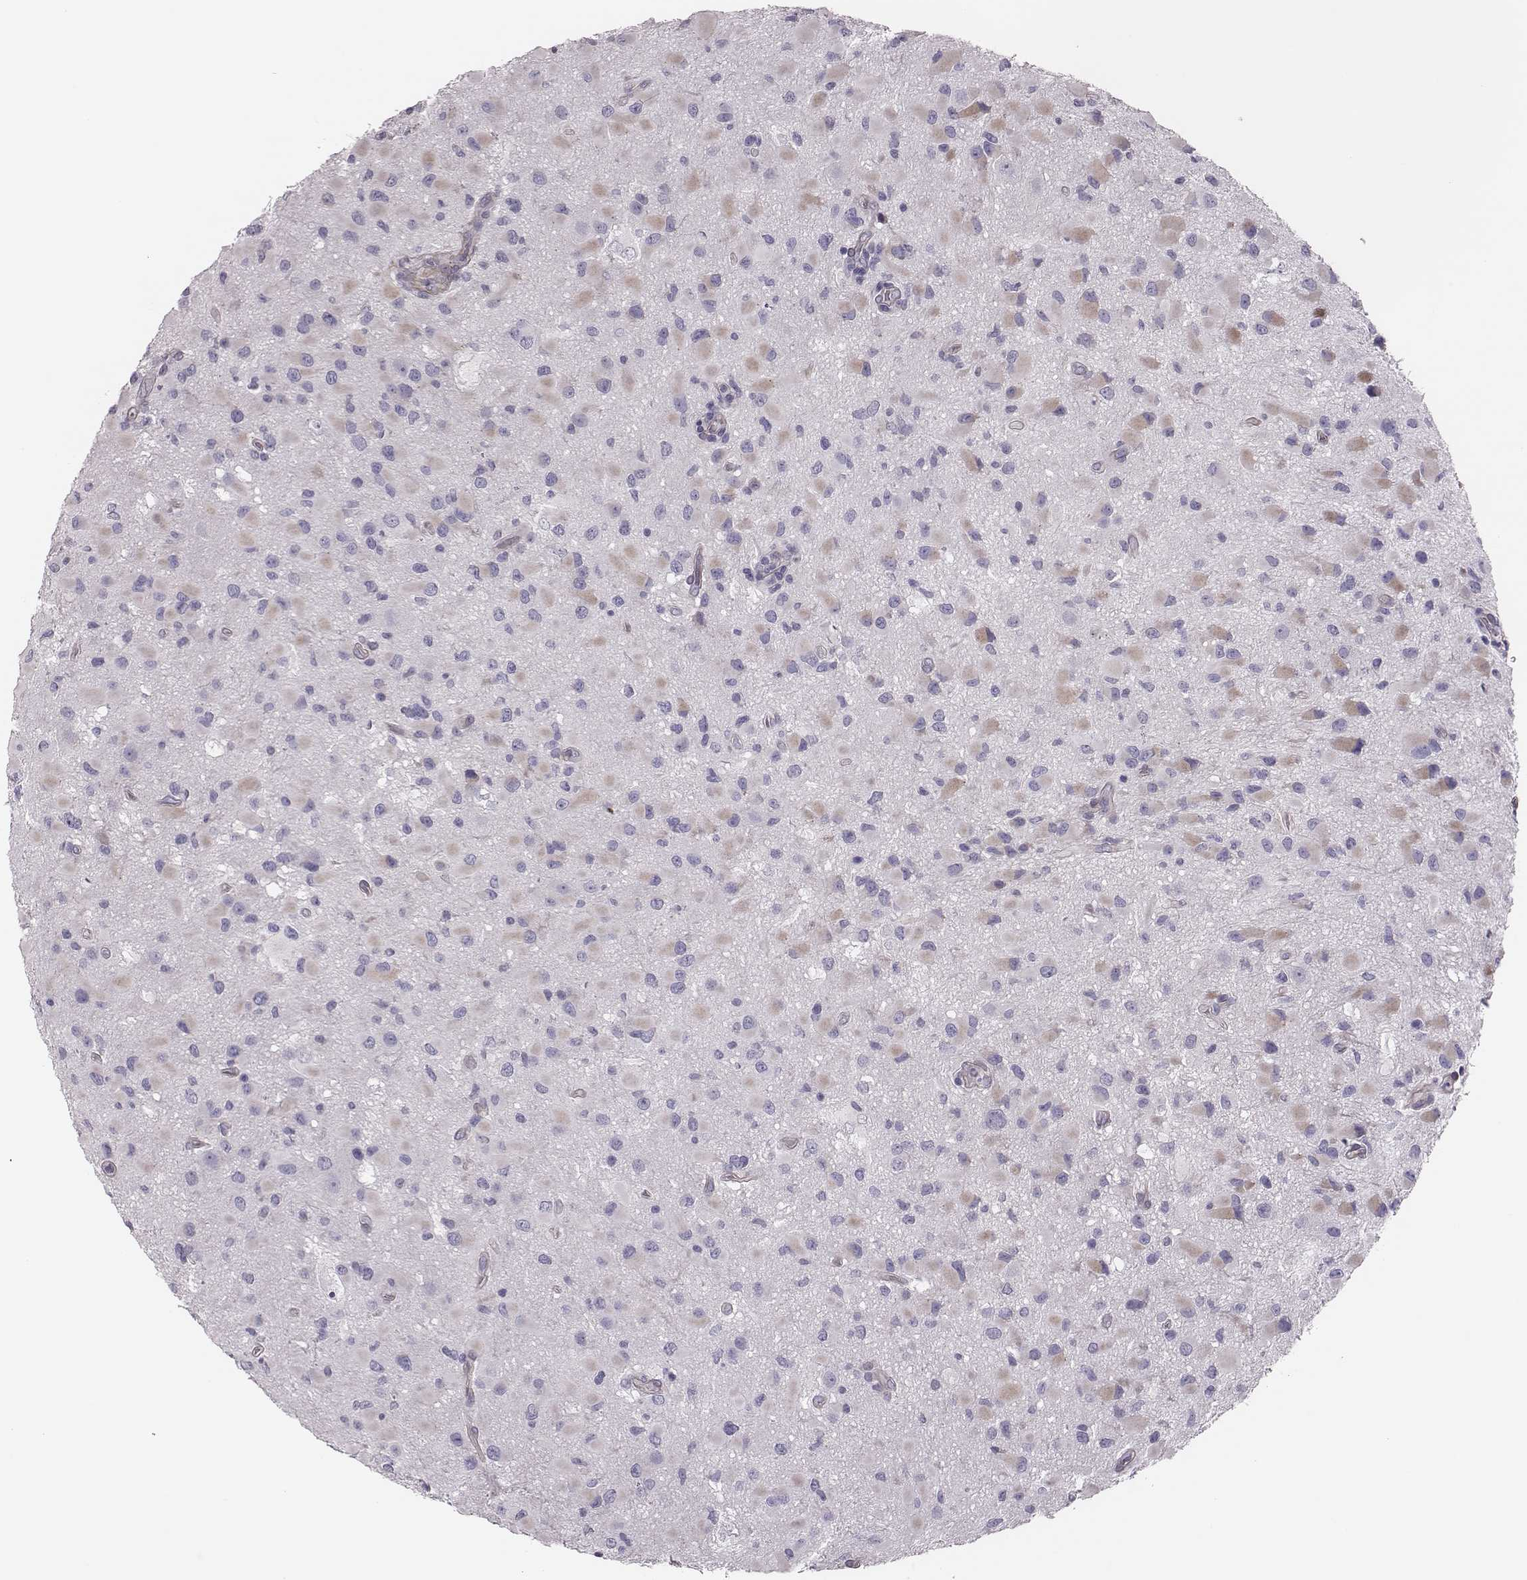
{"staining": {"intensity": "weak", "quantity": "<25%", "location": "cytoplasmic/membranous"}, "tissue": "glioma", "cell_type": "Tumor cells", "image_type": "cancer", "snomed": [{"axis": "morphology", "description": "Glioma, malignant, Low grade"}, {"axis": "topography", "description": "Brain"}], "caption": "Immunohistochemistry (IHC) micrograph of malignant low-grade glioma stained for a protein (brown), which displays no staining in tumor cells.", "gene": "SCML2", "patient": {"sex": "female", "age": 32}}